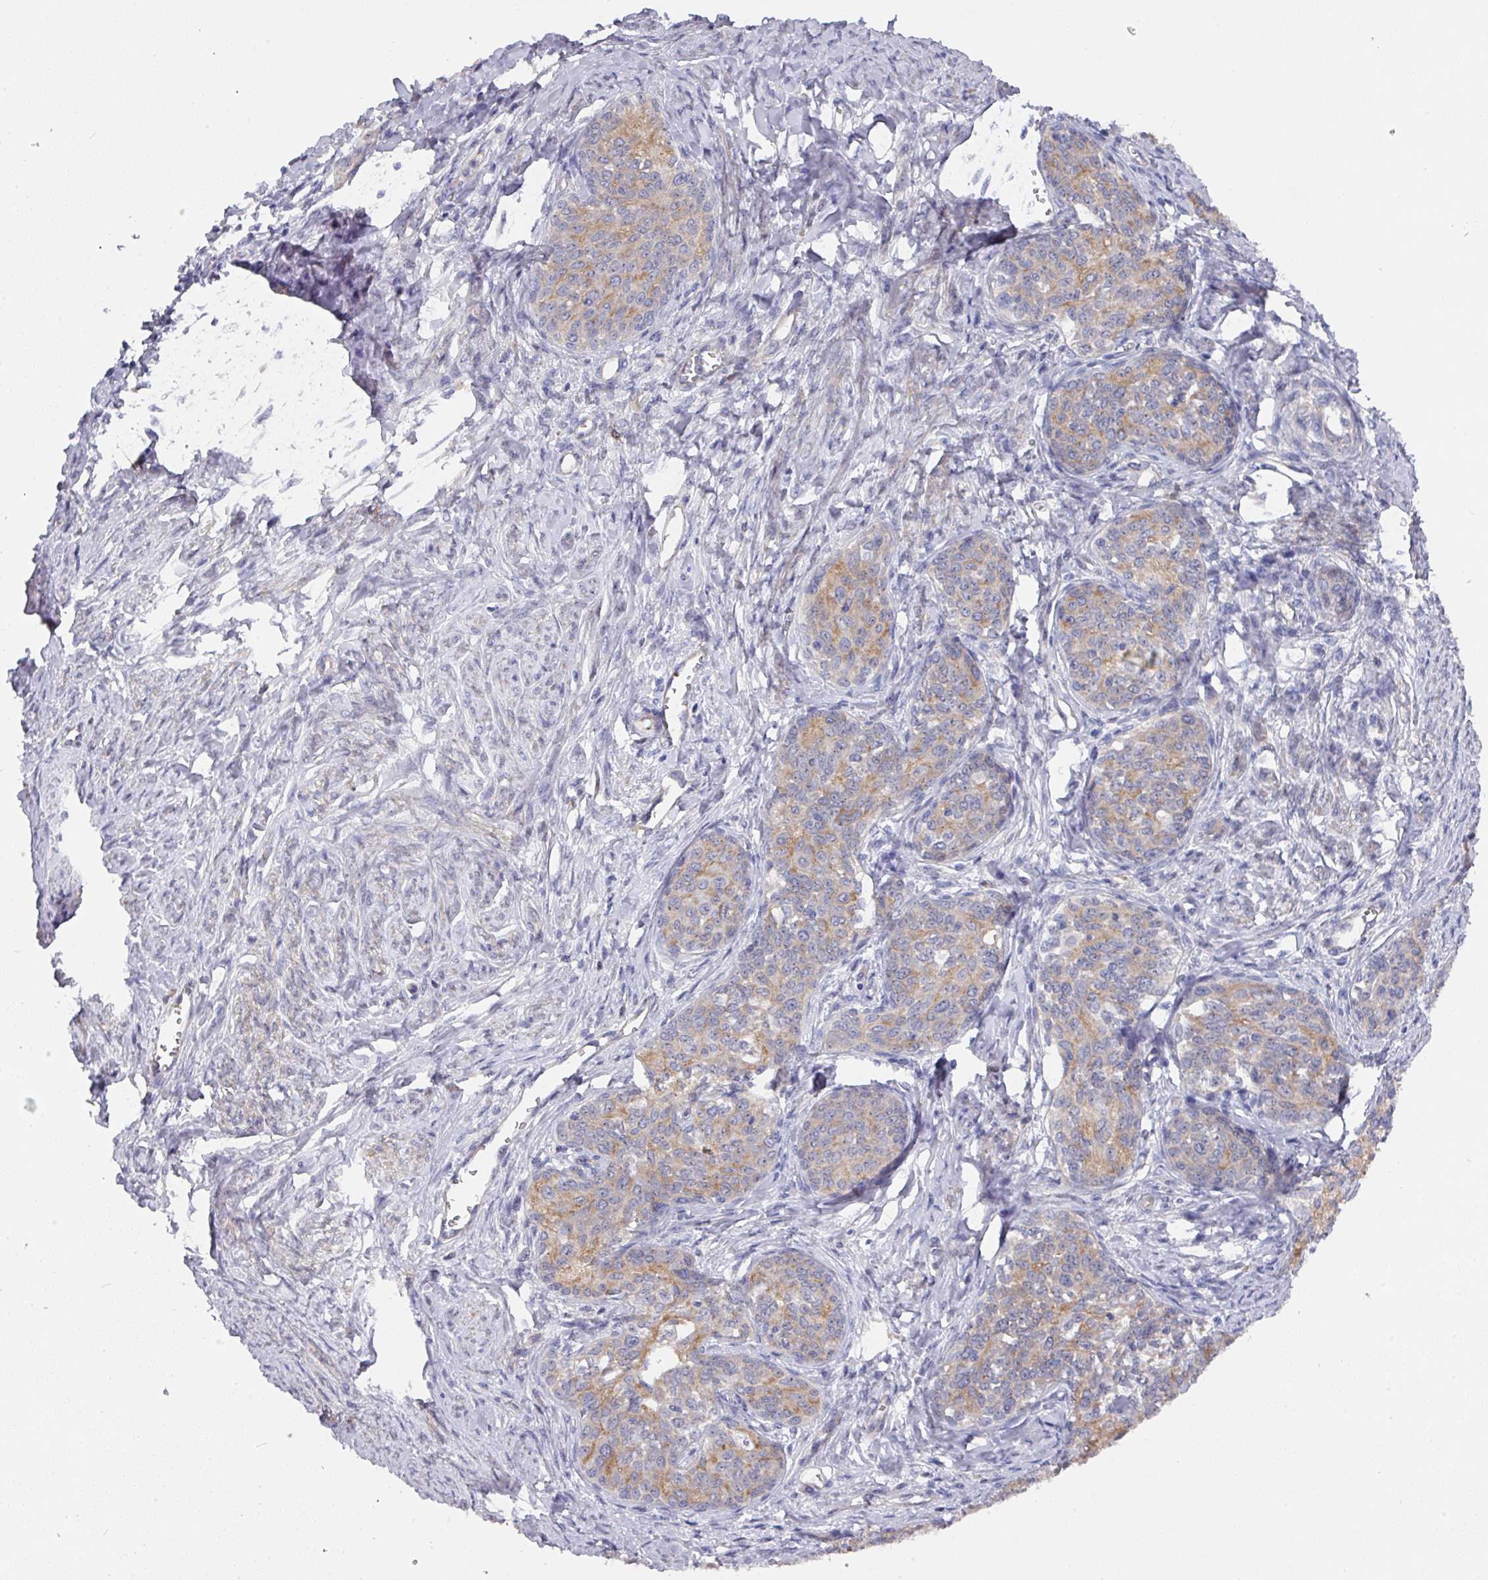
{"staining": {"intensity": "moderate", "quantity": "<25%", "location": "cytoplasmic/membranous"}, "tissue": "cervical cancer", "cell_type": "Tumor cells", "image_type": "cancer", "snomed": [{"axis": "morphology", "description": "Squamous cell carcinoma, NOS"}, {"axis": "morphology", "description": "Adenocarcinoma, NOS"}, {"axis": "topography", "description": "Cervix"}], "caption": "Approximately <25% of tumor cells in adenocarcinoma (cervical) show moderate cytoplasmic/membranous protein positivity as visualized by brown immunohistochemical staining.", "gene": "PRR5", "patient": {"sex": "female", "age": 52}}